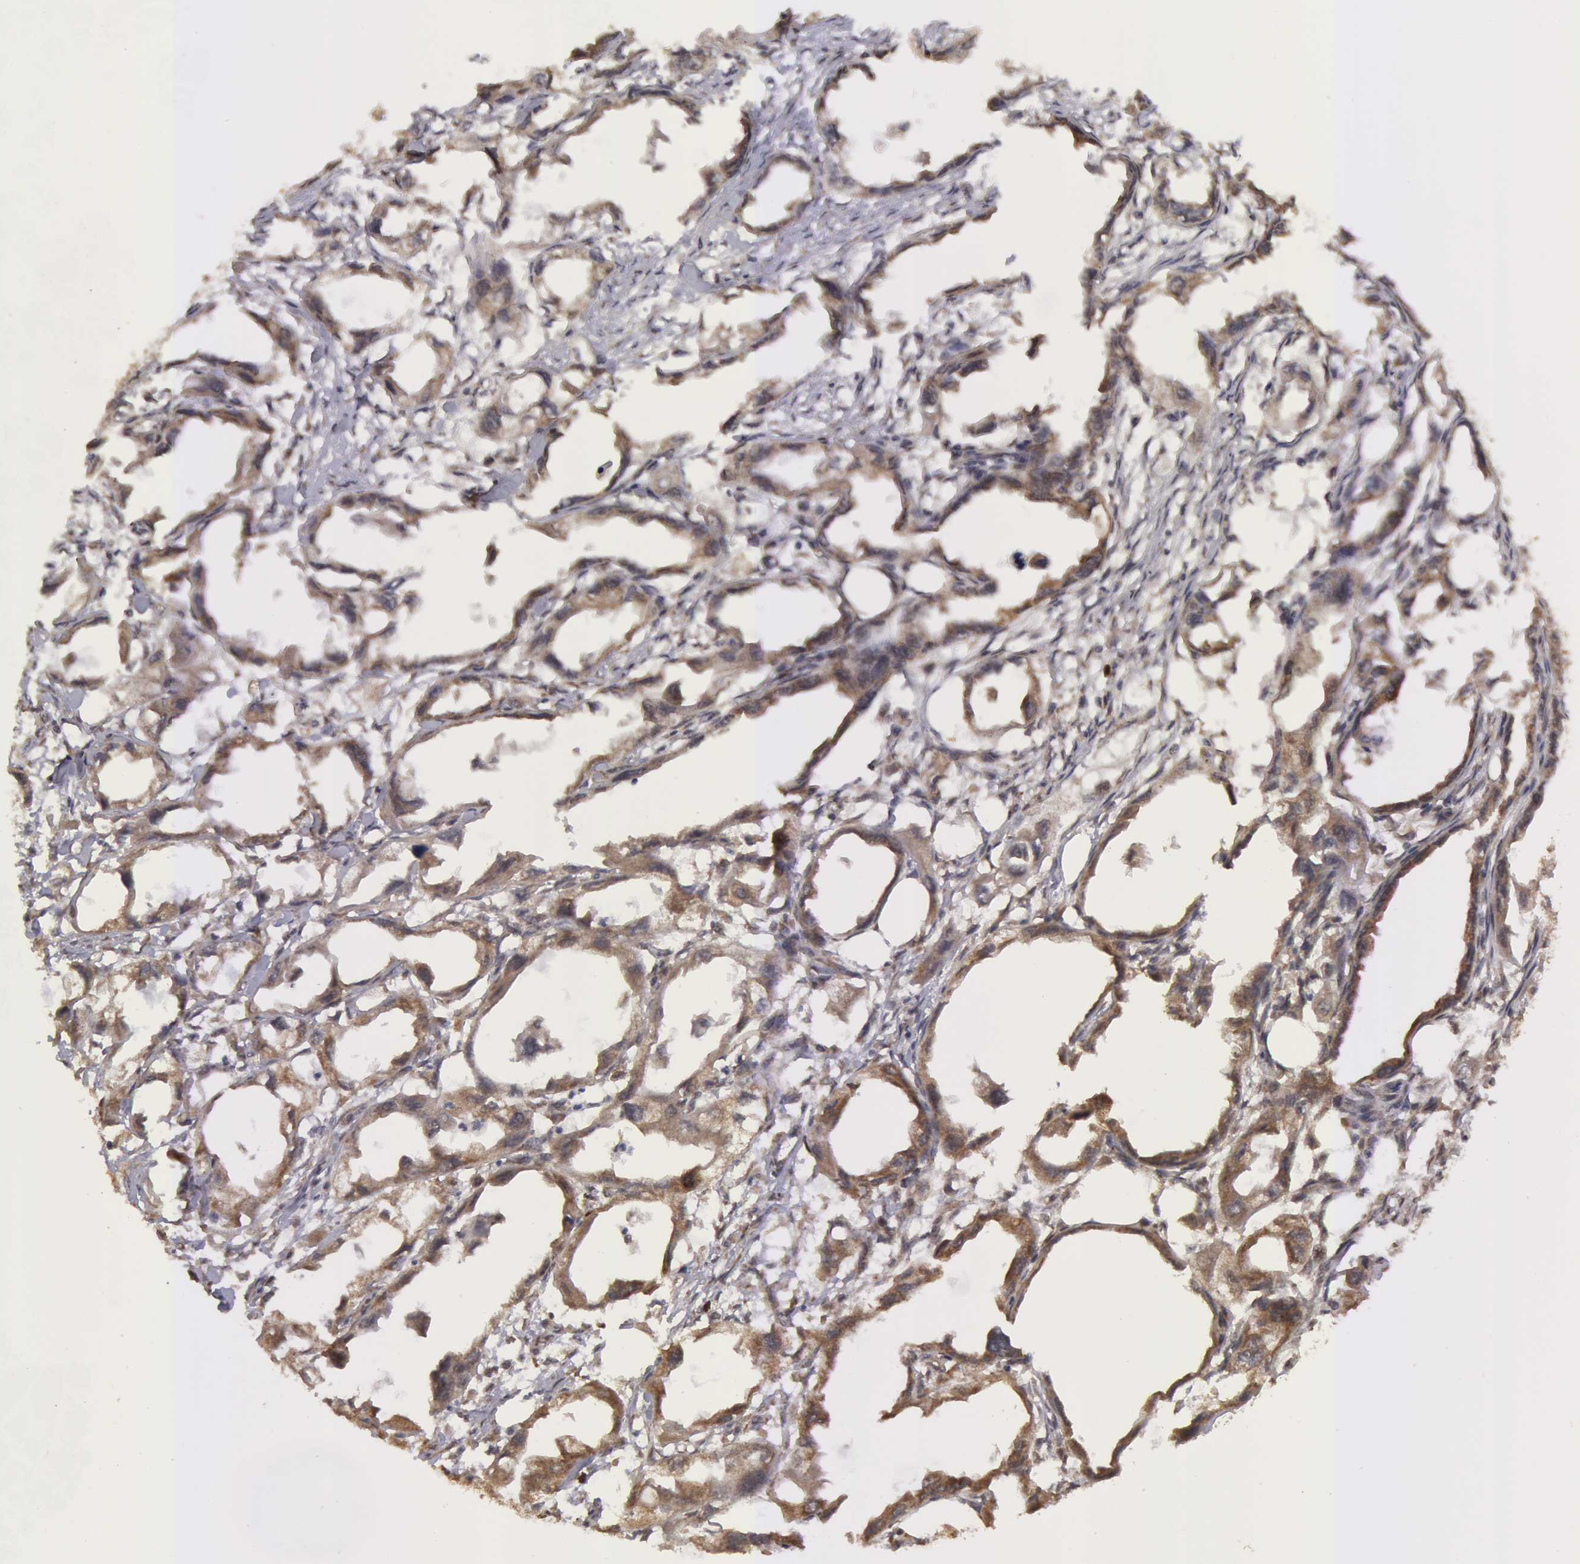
{"staining": {"intensity": "moderate", "quantity": ">75%", "location": "cytoplasmic/membranous"}, "tissue": "endometrial cancer", "cell_type": "Tumor cells", "image_type": "cancer", "snomed": [{"axis": "morphology", "description": "Adenocarcinoma, NOS"}, {"axis": "topography", "description": "Endometrium"}], "caption": "Immunohistochemistry (IHC) photomicrograph of neoplastic tissue: human endometrial cancer stained using immunohistochemistry shows medium levels of moderate protein expression localized specifically in the cytoplasmic/membranous of tumor cells, appearing as a cytoplasmic/membranous brown color.", "gene": "GLIS1", "patient": {"sex": "female", "age": 67}}